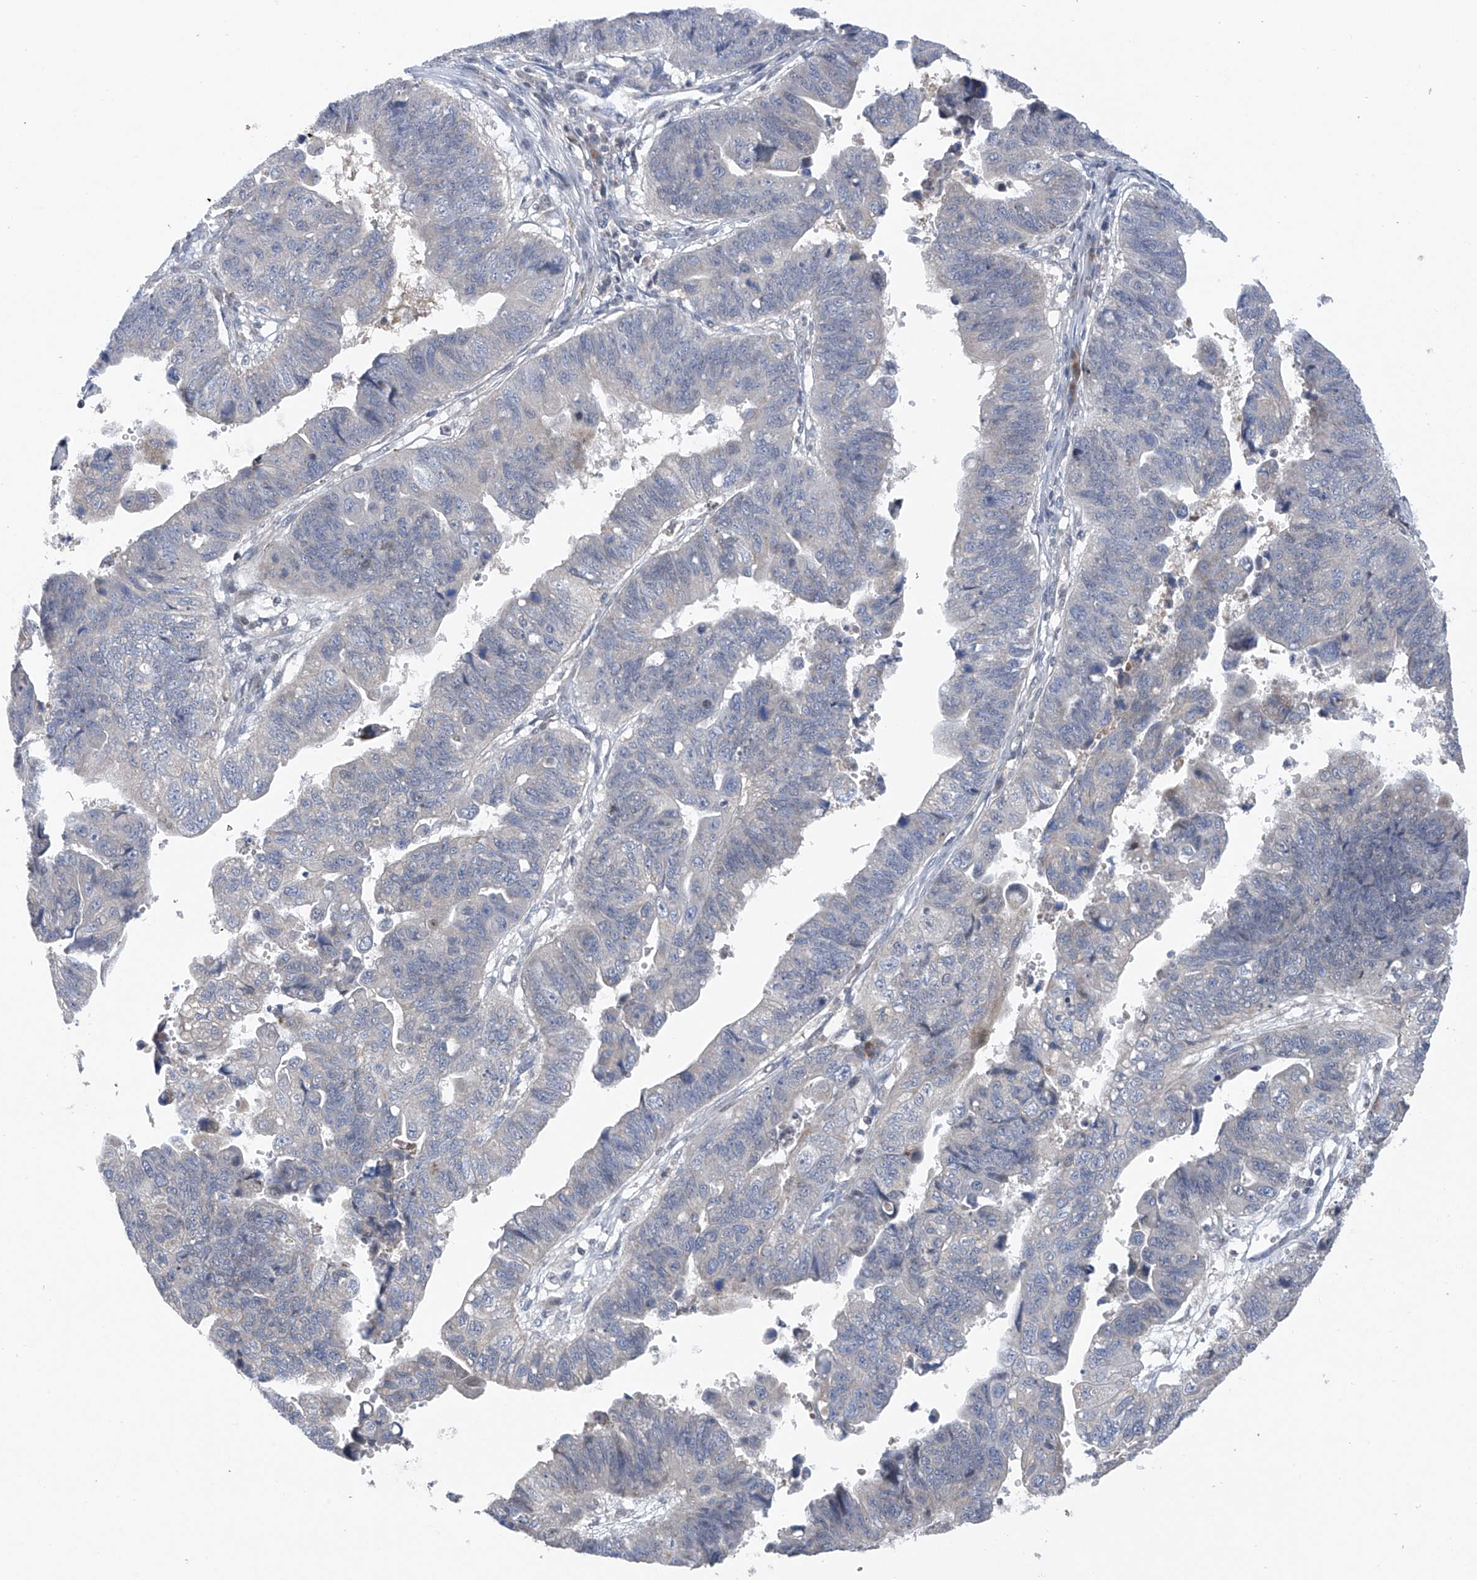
{"staining": {"intensity": "negative", "quantity": "none", "location": "none"}, "tissue": "stomach cancer", "cell_type": "Tumor cells", "image_type": "cancer", "snomed": [{"axis": "morphology", "description": "Adenocarcinoma, NOS"}, {"axis": "topography", "description": "Stomach"}], "caption": "Tumor cells are negative for protein expression in human stomach cancer.", "gene": "SLCO4A1", "patient": {"sex": "male", "age": 59}}